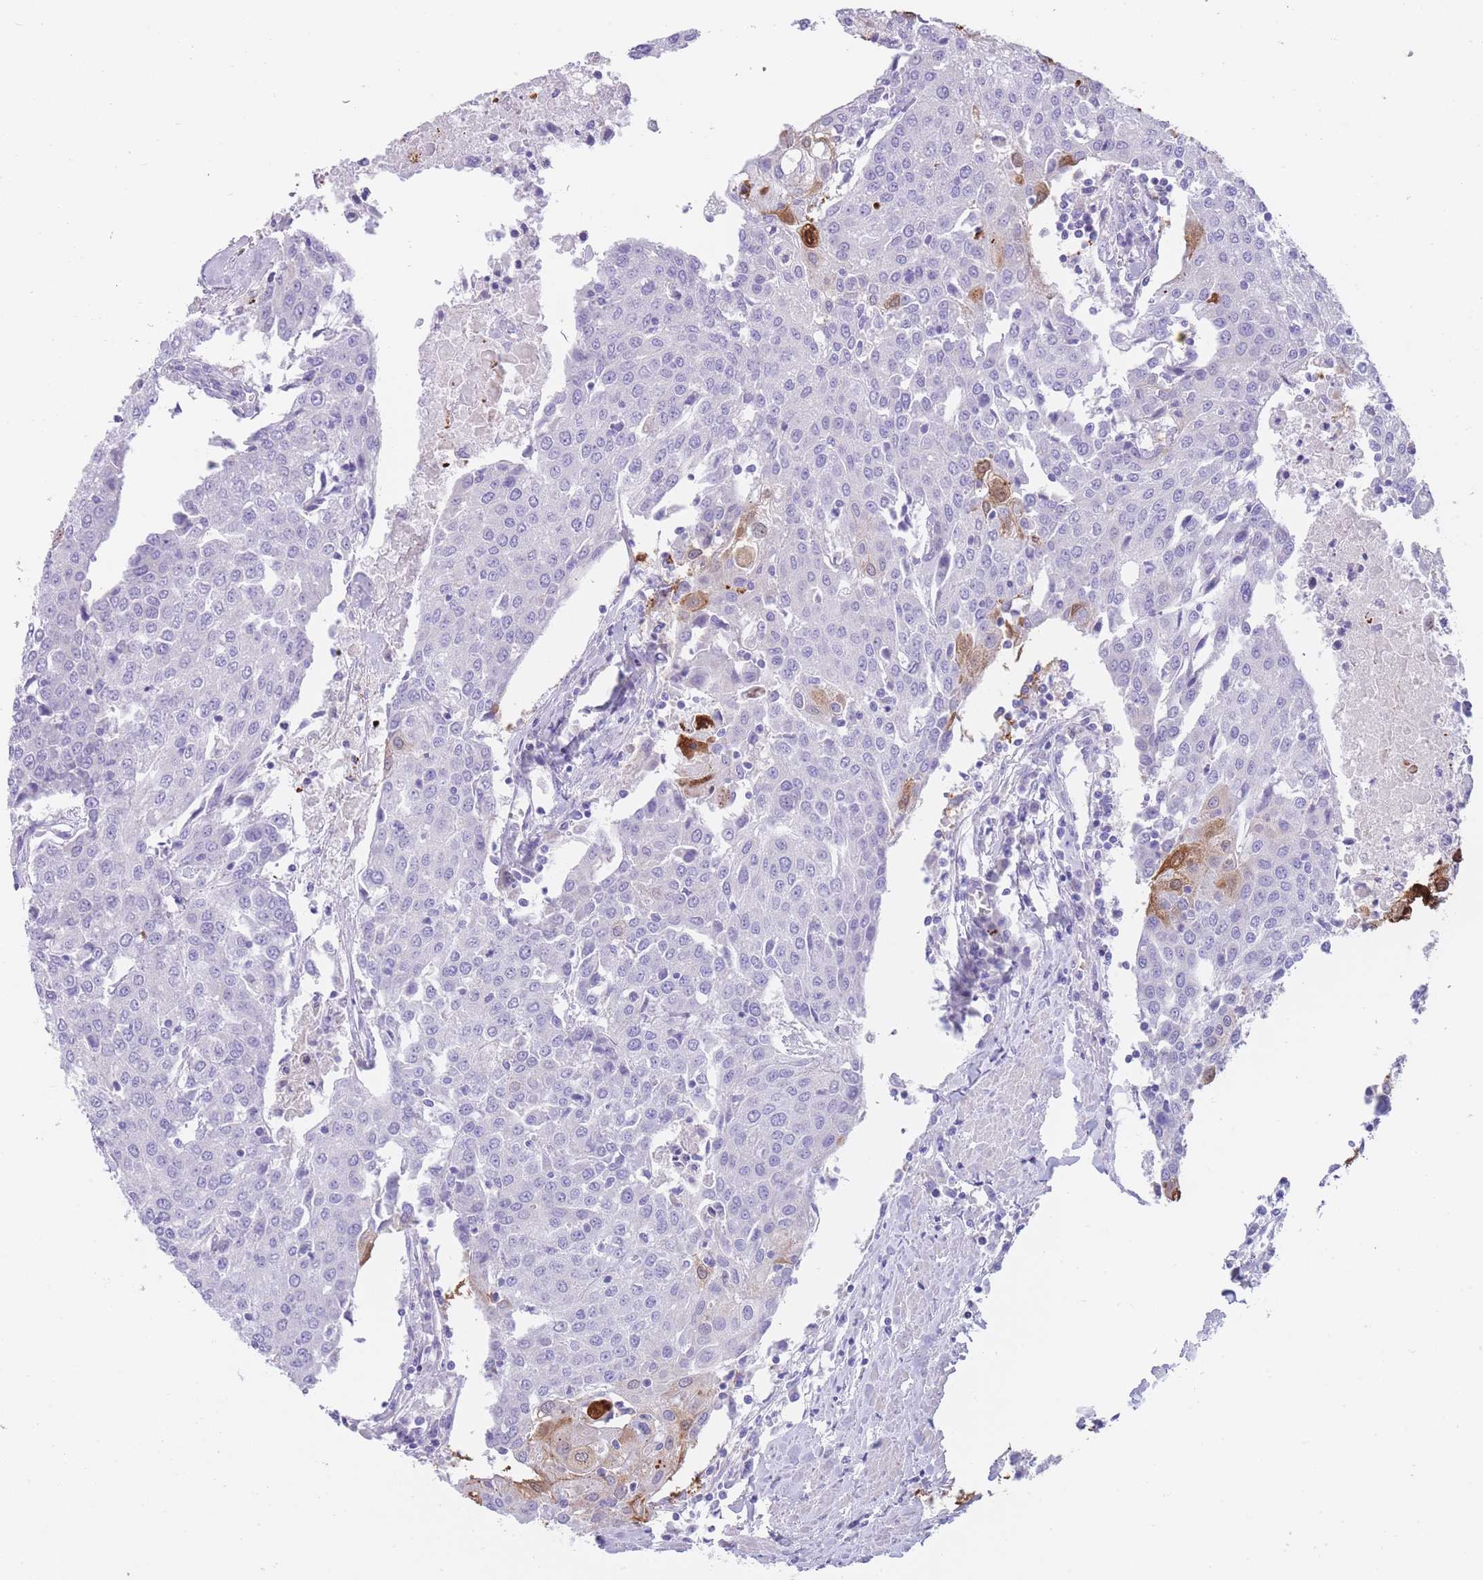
{"staining": {"intensity": "negative", "quantity": "none", "location": "none"}, "tissue": "urothelial cancer", "cell_type": "Tumor cells", "image_type": "cancer", "snomed": [{"axis": "morphology", "description": "Urothelial carcinoma, High grade"}, {"axis": "topography", "description": "Urinary bladder"}], "caption": "DAB immunohistochemical staining of urothelial cancer shows no significant expression in tumor cells. Nuclei are stained in blue.", "gene": "QTRT1", "patient": {"sex": "female", "age": 85}}